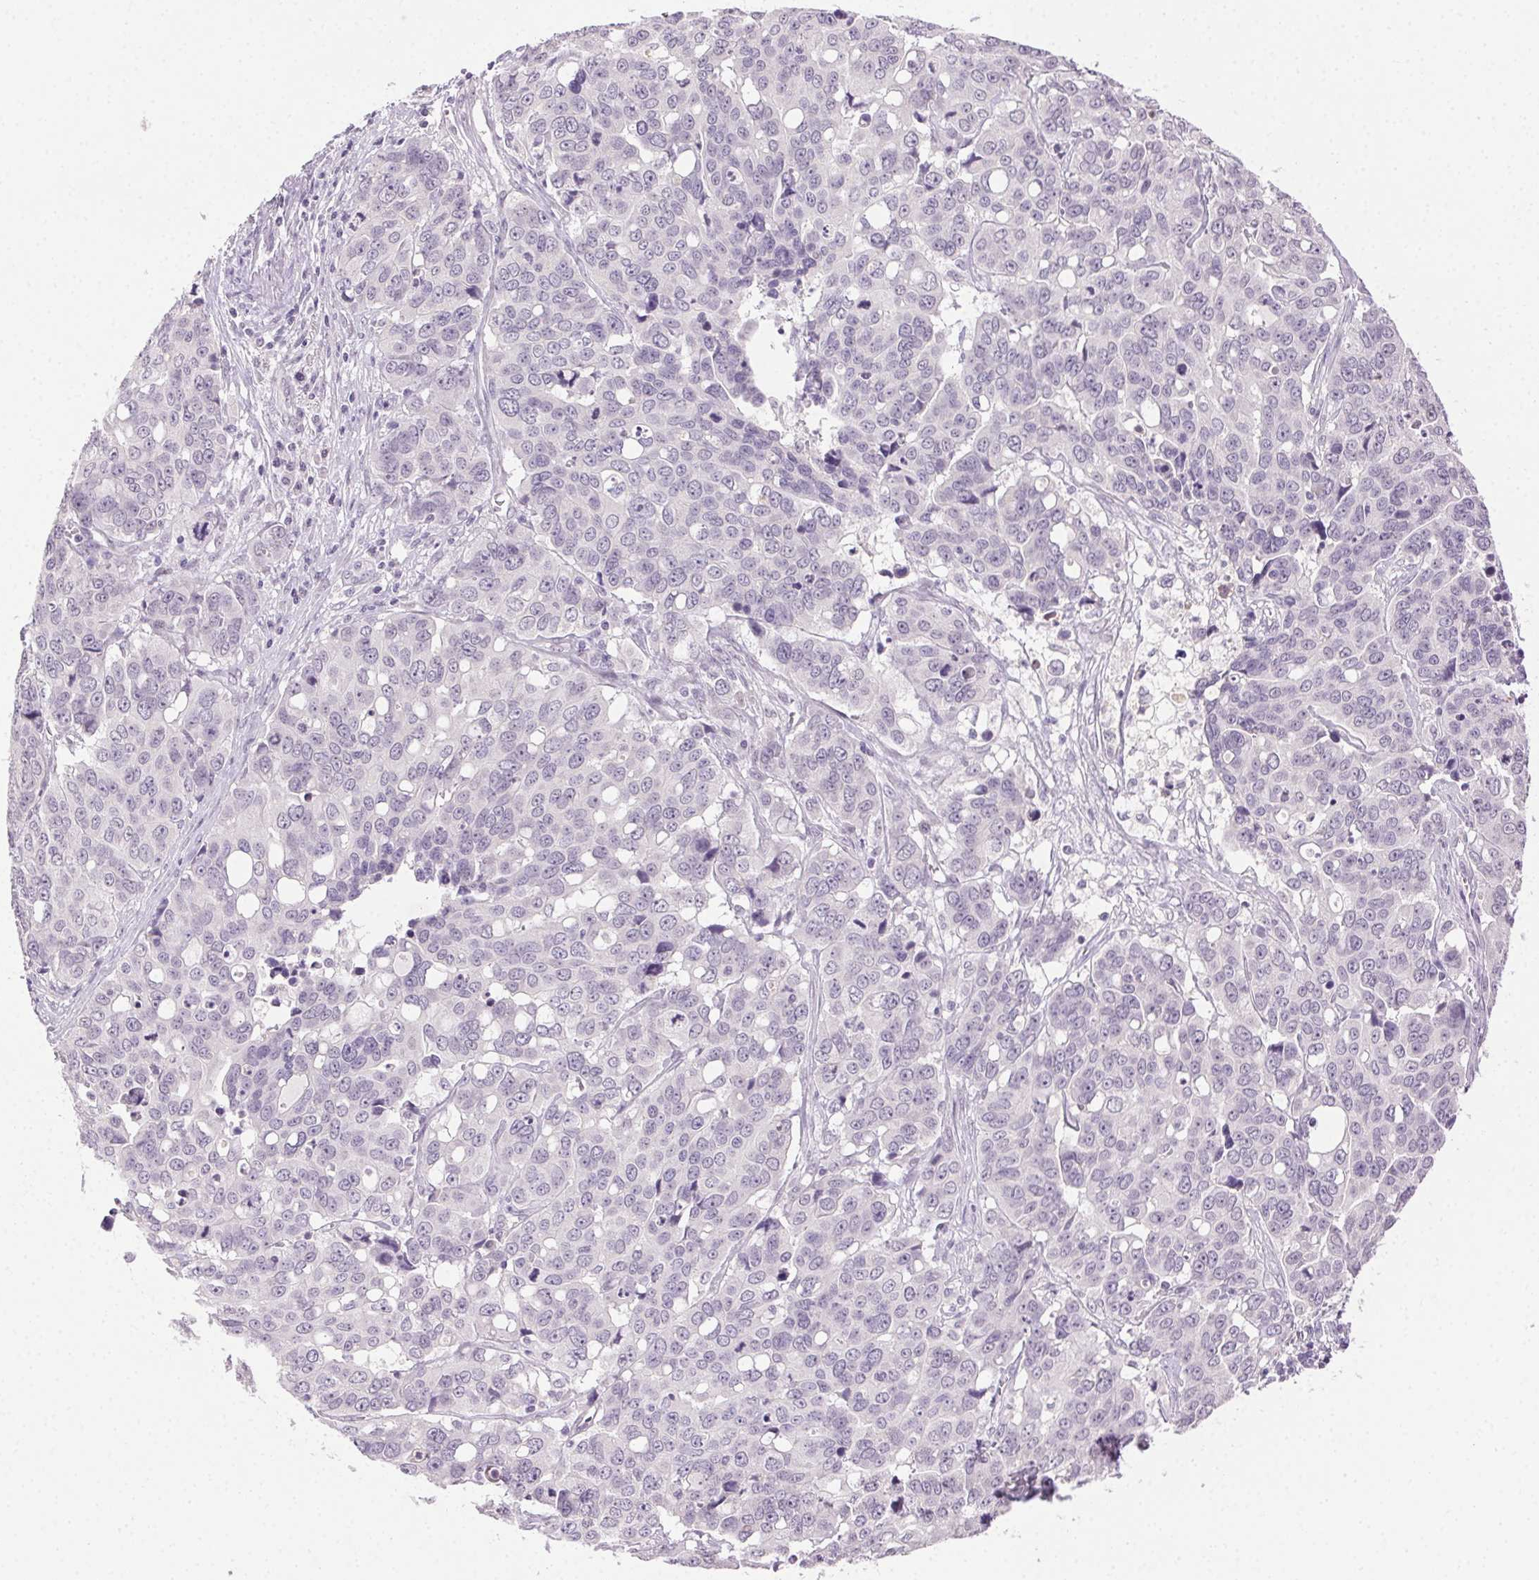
{"staining": {"intensity": "negative", "quantity": "none", "location": "none"}, "tissue": "ovarian cancer", "cell_type": "Tumor cells", "image_type": "cancer", "snomed": [{"axis": "morphology", "description": "Carcinoma, endometroid"}, {"axis": "topography", "description": "Ovary"}], "caption": "DAB immunohistochemical staining of ovarian cancer reveals no significant positivity in tumor cells.", "gene": "CLDN10", "patient": {"sex": "female", "age": 78}}